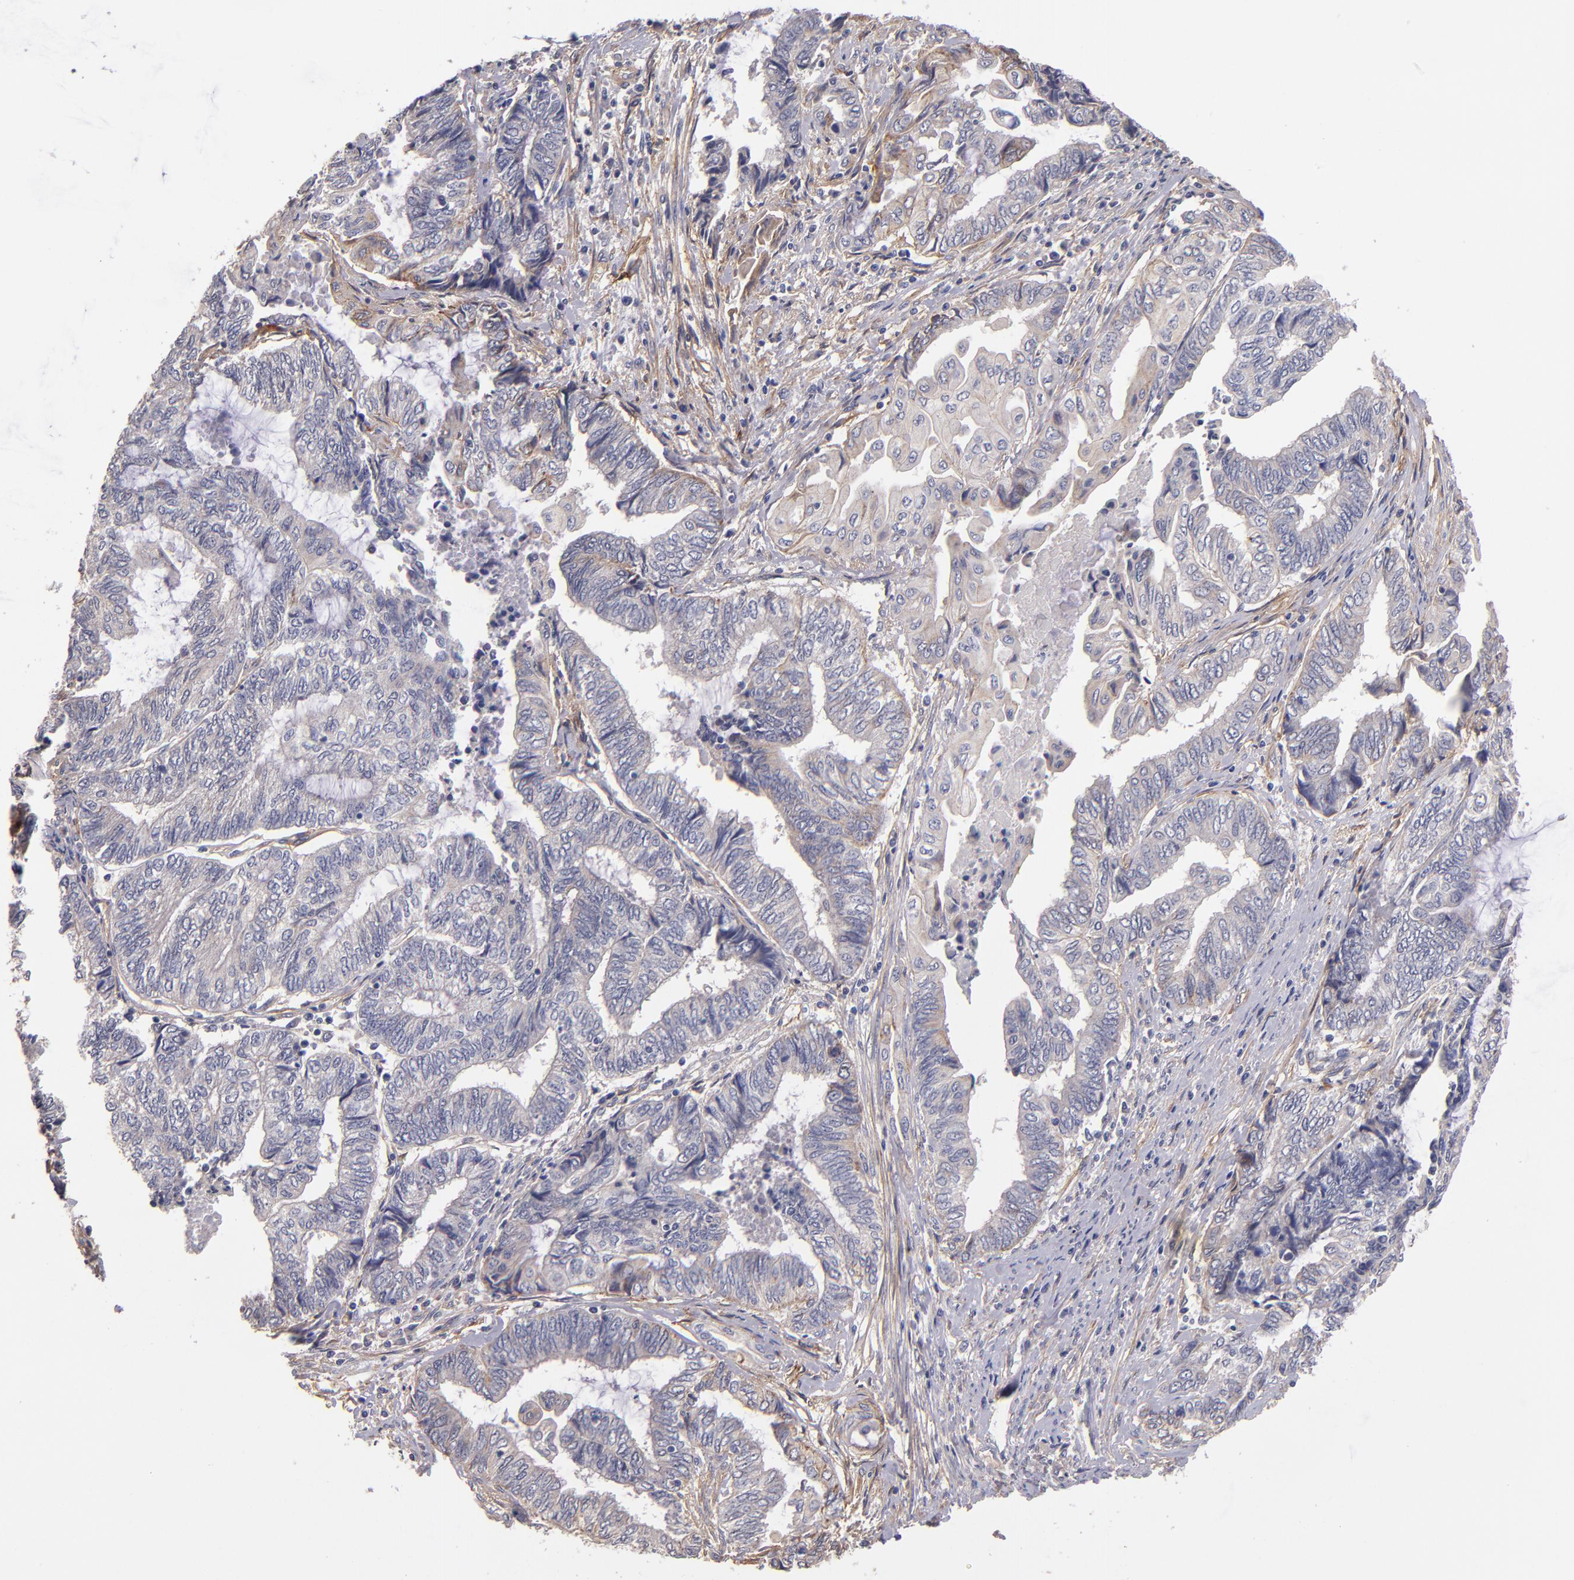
{"staining": {"intensity": "weak", "quantity": "<25%", "location": "cytoplasmic/membranous"}, "tissue": "endometrial cancer", "cell_type": "Tumor cells", "image_type": "cancer", "snomed": [{"axis": "morphology", "description": "Adenocarcinoma, NOS"}, {"axis": "topography", "description": "Uterus"}, {"axis": "topography", "description": "Endometrium"}], "caption": "Endometrial cancer (adenocarcinoma) was stained to show a protein in brown. There is no significant positivity in tumor cells. The staining is performed using DAB (3,3'-diaminobenzidine) brown chromogen with nuclei counter-stained in using hematoxylin.", "gene": "PLSCR4", "patient": {"sex": "female", "age": 70}}